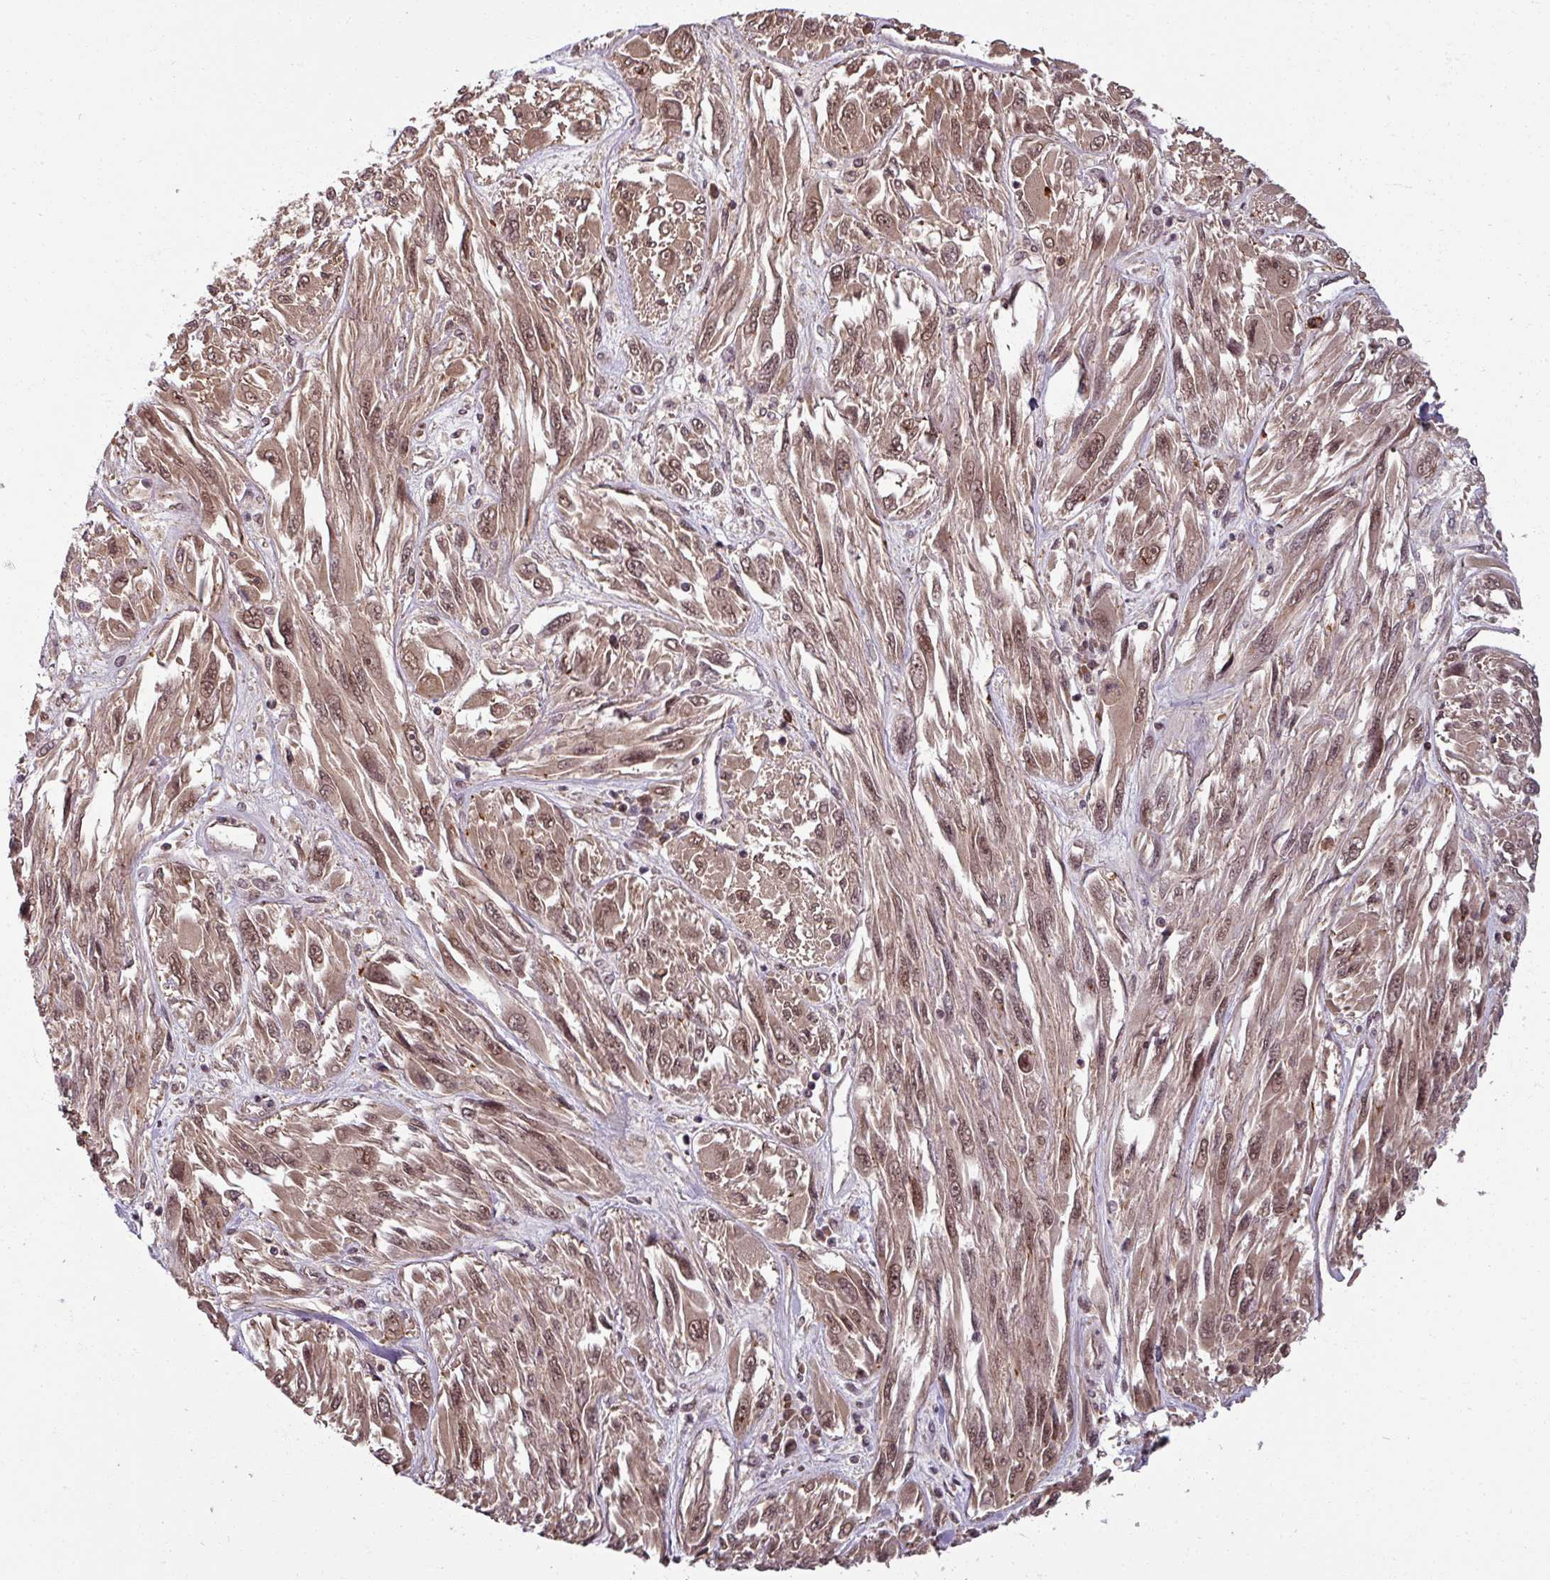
{"staining": {"intensity": "moderate", "quantity": ">75%", "location": "cytoplasmic/membranous,nuclear"}, "tissue": "melanoma", "cell_type": "Tumor cells", "image_type": "cancer", "snomed": [{"axis": "morphology", "description": "Malignant melanoma, NOS"}, {"axis": "topography", "description": "Skin"}], "caption": "High-magnification brightfield microscopy of melanoma stained with DAB (3,3'-diaminobenzidine) (brown) and counterstained with hematoxylin (blue). tumor cells exhibit moderate cytoplasmic/membranous and nuclear positivity is appreciated in approximately>75% of cells.", "gene": "SWI5", "patient": {"sex": "female", "age": 91}}